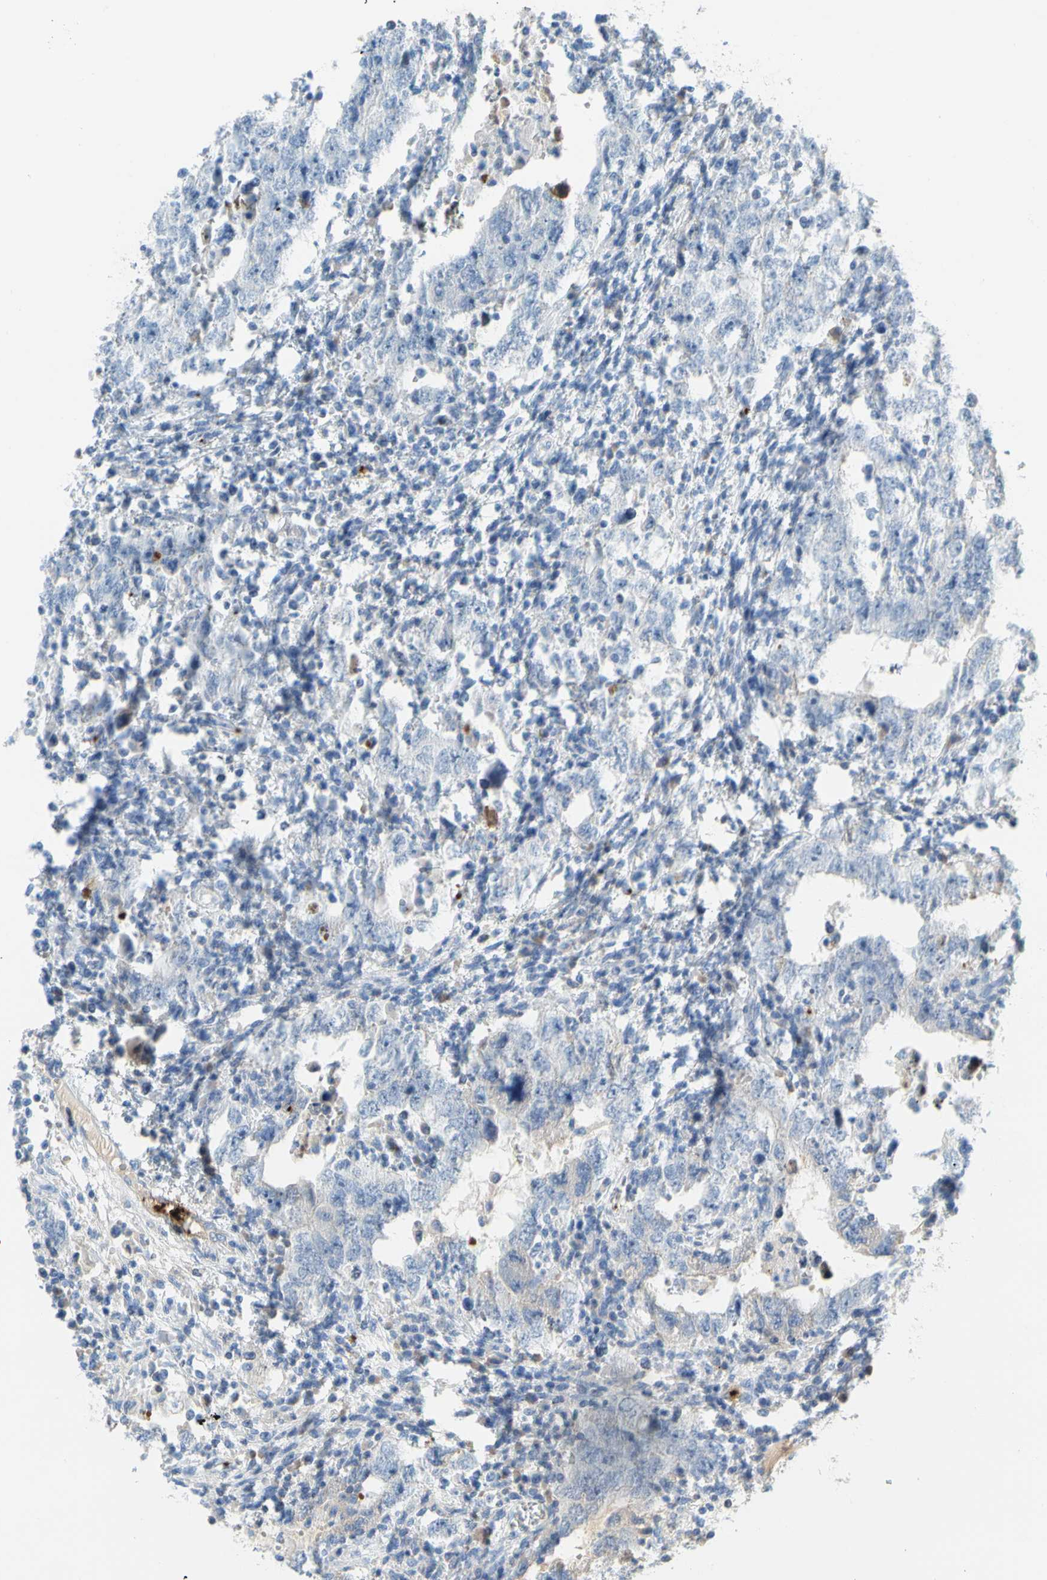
{"staining": {"intensity": "negative", "quantity": "none", "location": "none"}, "tissue": "testis cancer", "cell_type": "Tumor cells", "image_type": "cancer", "snomed": [{"axis": "morphology", "description": "Carcinoma, Embryonal, NOS"}, {"axis": "topography", "description": "Testis"}], "caption": "A histopathology image of human testis embryonal carcinoma is negative for staining in tumor cells.", "gene": "PPBP", "patient": {"sex": "male", "age": 26}}